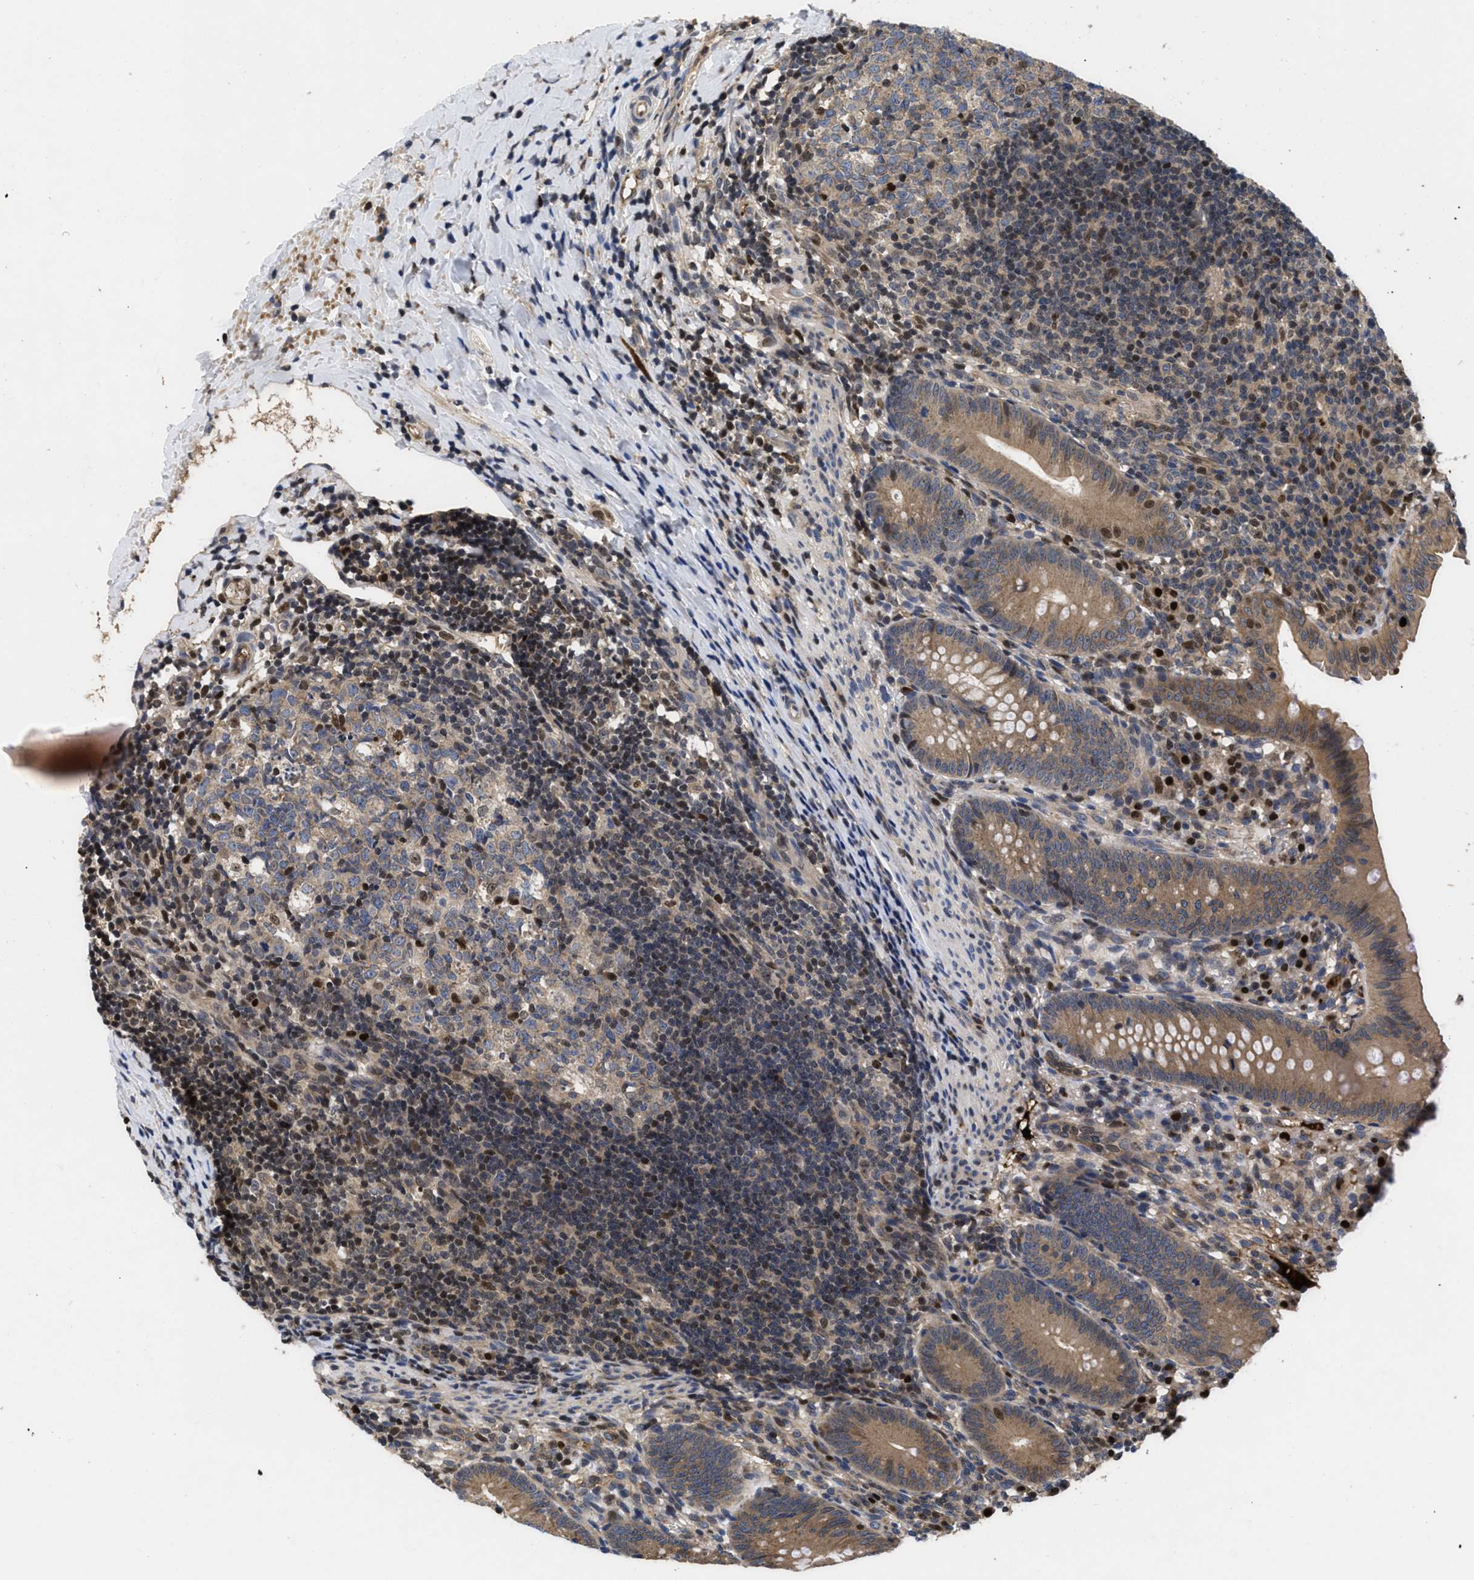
{"staining": {"intensity": "moderate", "quantity": ">75%", "location": "cytoplasmic/membranous,nuclear"}, "tissue": "appendix", "cell_type": "Glandular cells", "image_type": "normal", "snomed": [{"axis": "morphology", "description": "Normal tissue, NOS"}, {"axis": "topography", "description": "Appendix"}], "caption": "Glandular cells display medium levels of moderate cytoplasmic/membranous,nuclear staining in about >75% of cells in normal human appendix.", "gene": "FAM200A", "patient": {"sex": "male", "age": 1}}